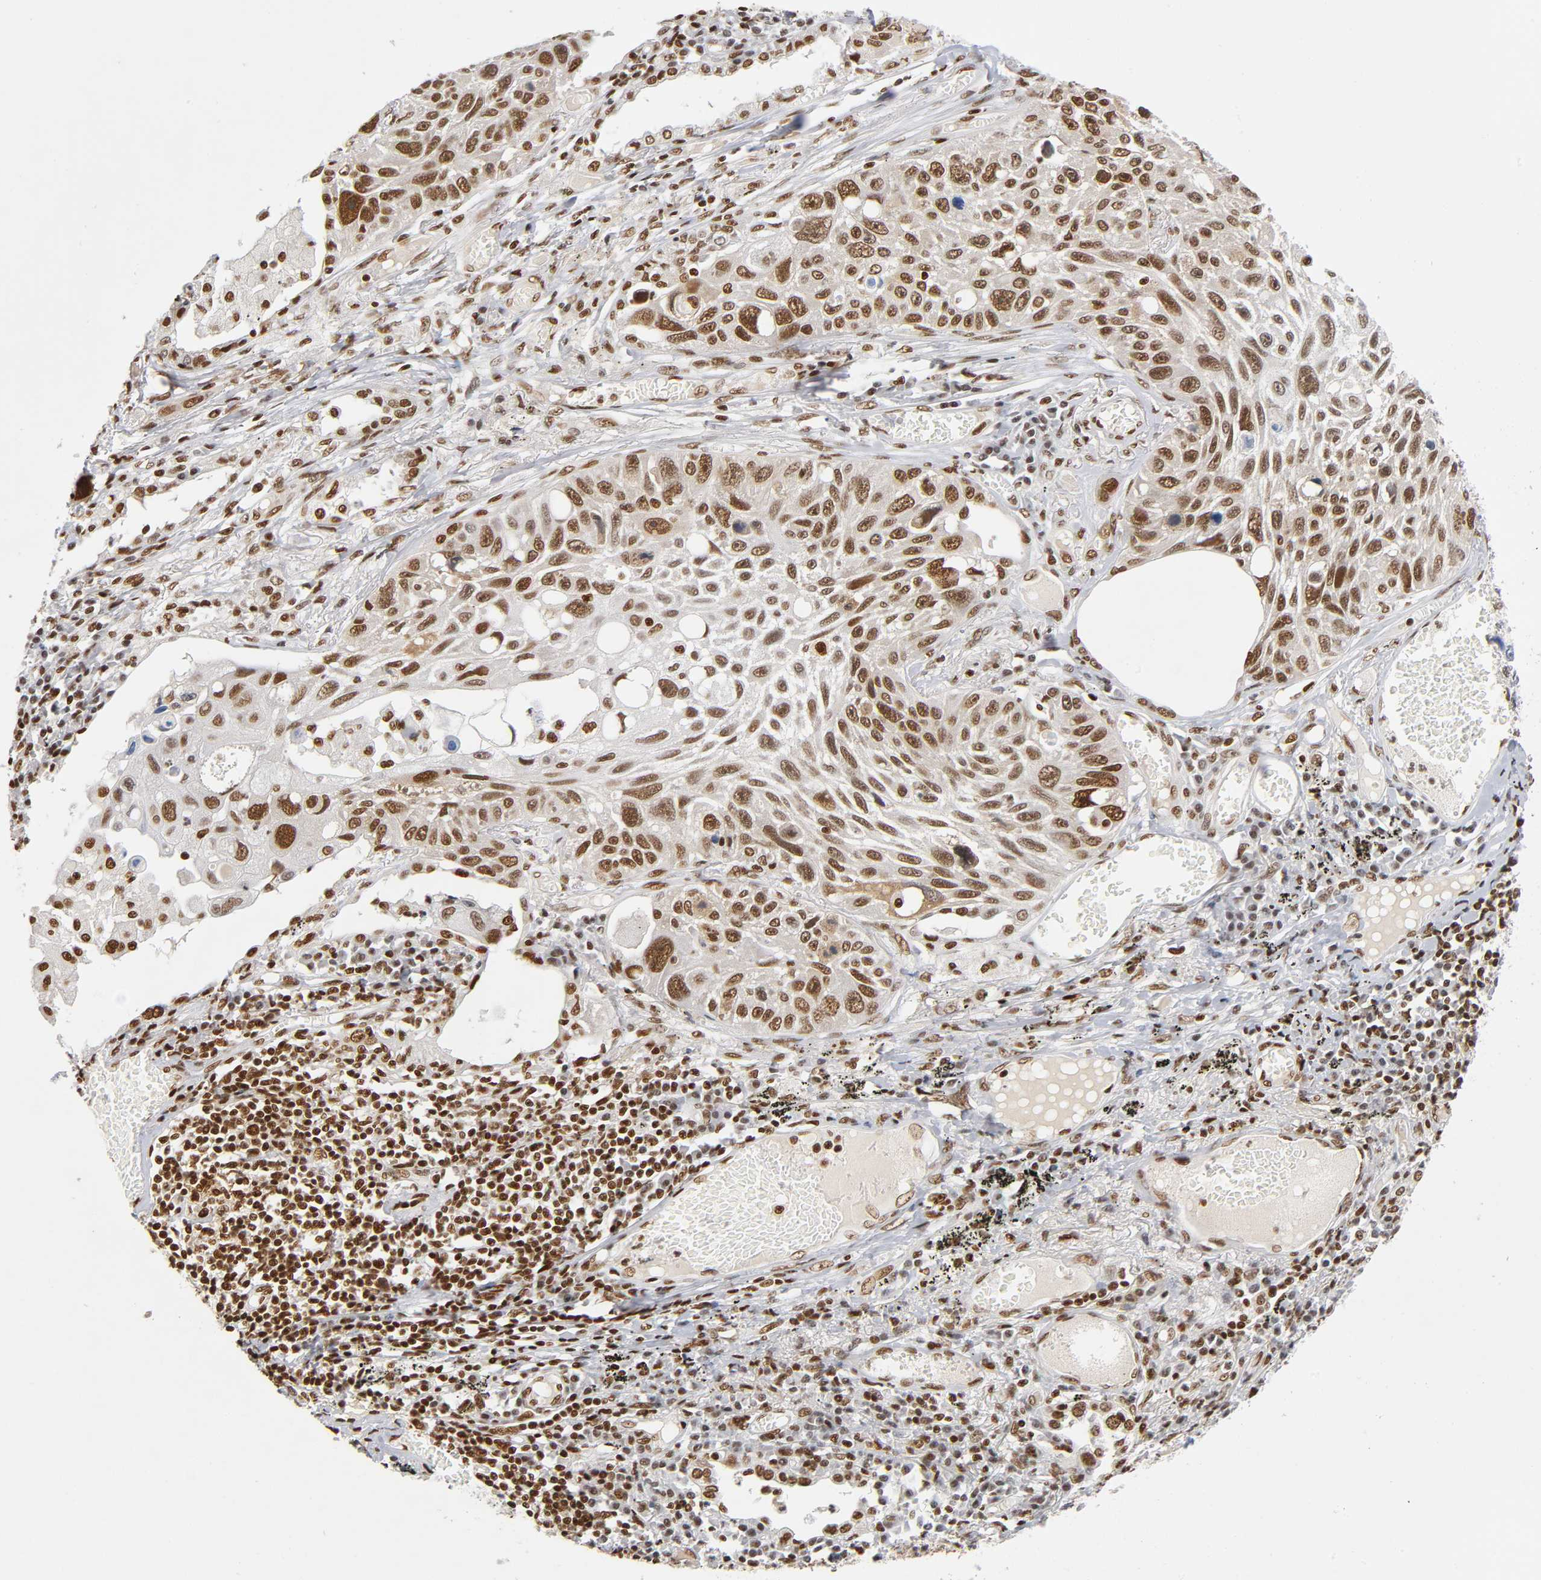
{"staining": {"intensity": "strong", "quantity": ">75%", "location": "nuclear"}, "tissue": "lung cancer", "cell_type": "Tumor cells", "image_type": "cancer", "snomed": [{"axis": "morphology", "description": "Squamous cell carcinoma, NOS"}, {"axis": "topography", "description": "Lung"}], "caption": "Human lung squamous cell carcinoma stained with a brown dye exhibits strong nuclear positive positivity in about >75% of tumor cells.", "gene": "ILKAP", "patient": {"sex": "male", "age": 71}}